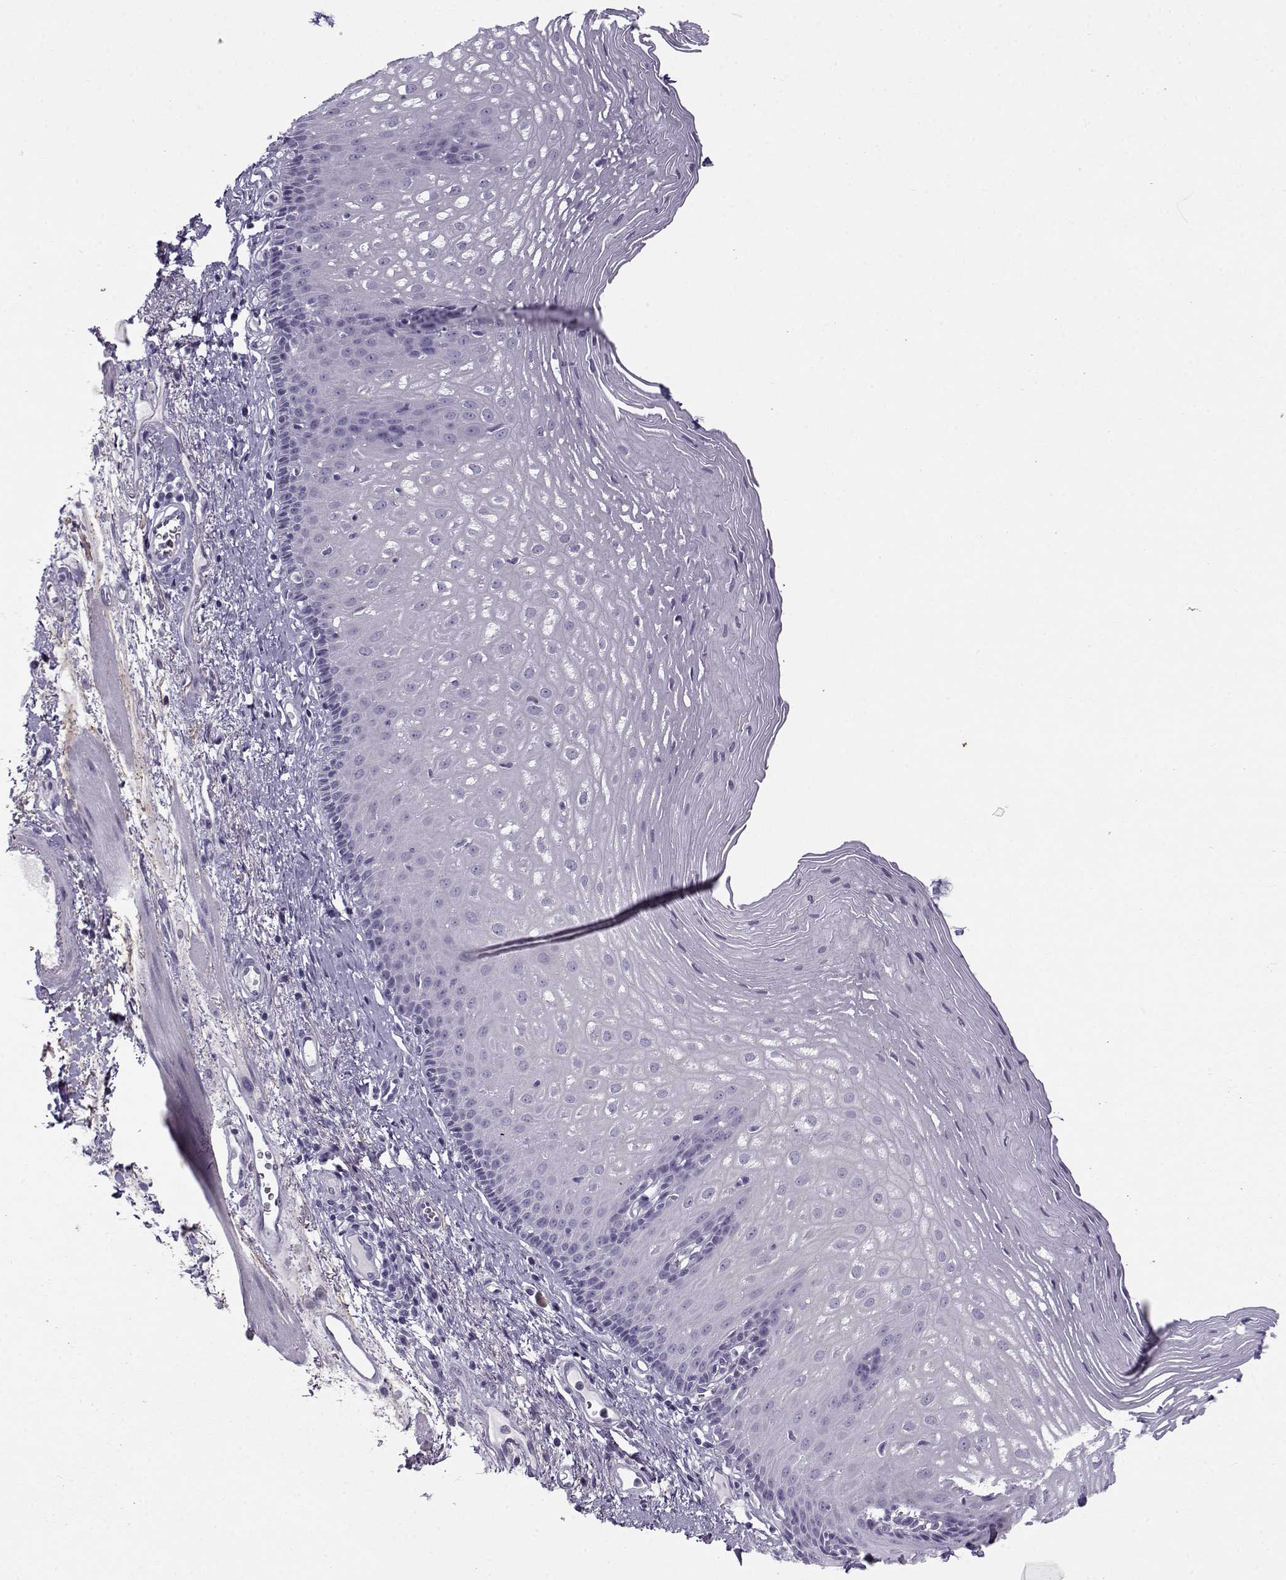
{"staining": {"intensity": "negative", "quantity": "none", "location": "none"}, "tissue": "esophagus", "cell_type": "Squamous epithelial cells", "image_type": "normal", "snomed": [{"axis": "morphology", "description": "Normal tissue, NOS"}, {"axis": "topography", "description": "Esophagus"}], "caption": "This is an immunohistochemistry (IHC) photomicrograph of normal esophagus. There is no positivity in squamous epithelial cells.", "gene": "GTSF1L", "patient": {"sex": "male", "age": 76}}